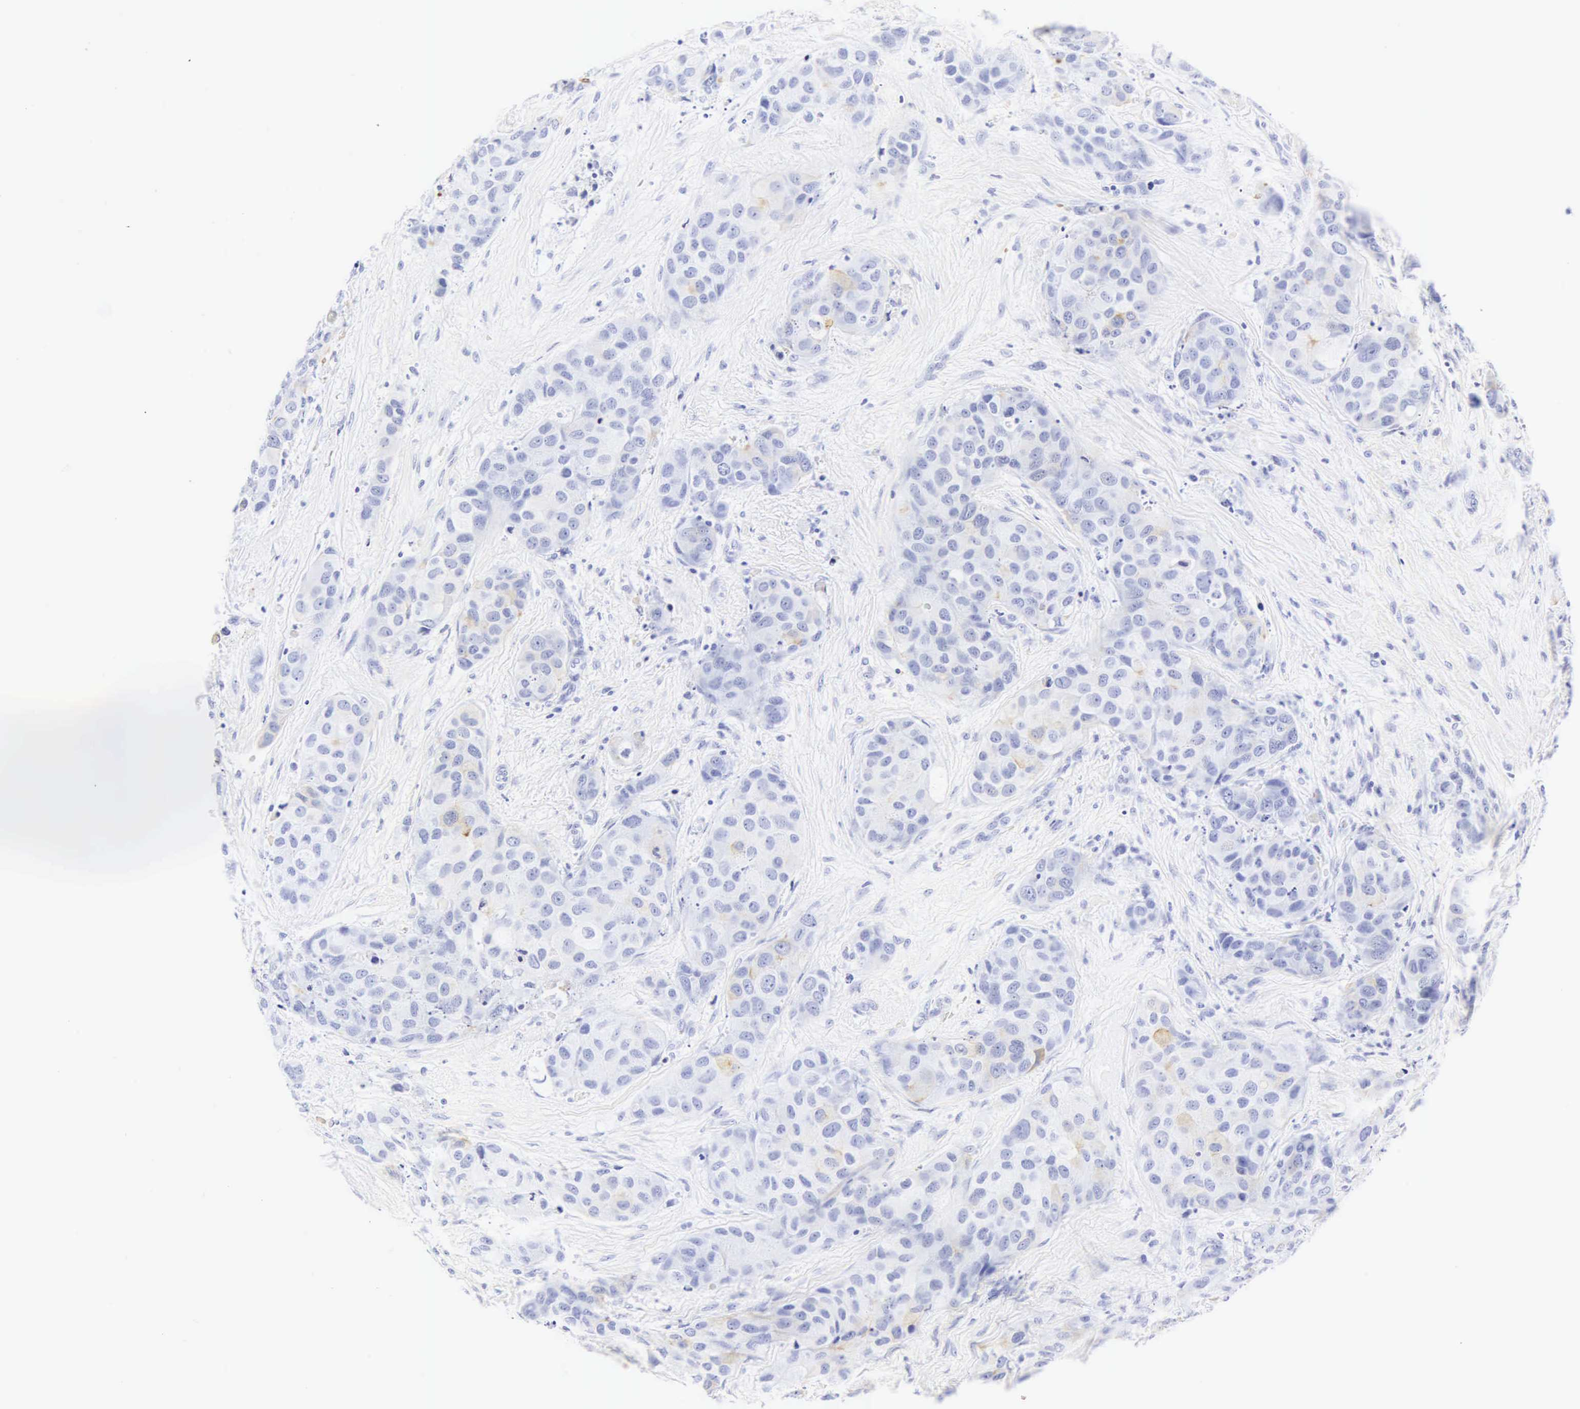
{"staining": {"intensity": "negative", "quantity": "none", "location": "none"}, "tissue": "breast cancer", "cell_type": "Tumor cells", "image_type": "cancer", "snomed": [{"axis": "morphology", "description": "Duct carcinoma"}, {"axis": "topography", "description": "Breast"}], "caption": "DAB (3,3'-diaminobenzidine) immunohistochemical staining of human breast cancer (infiltrating ductal carcinoma) displays no significant positivity in tumor cells. Nuclei are stained in blue.", "gene": "CGB3", "patient": {"sex": "female", "age": 68}}